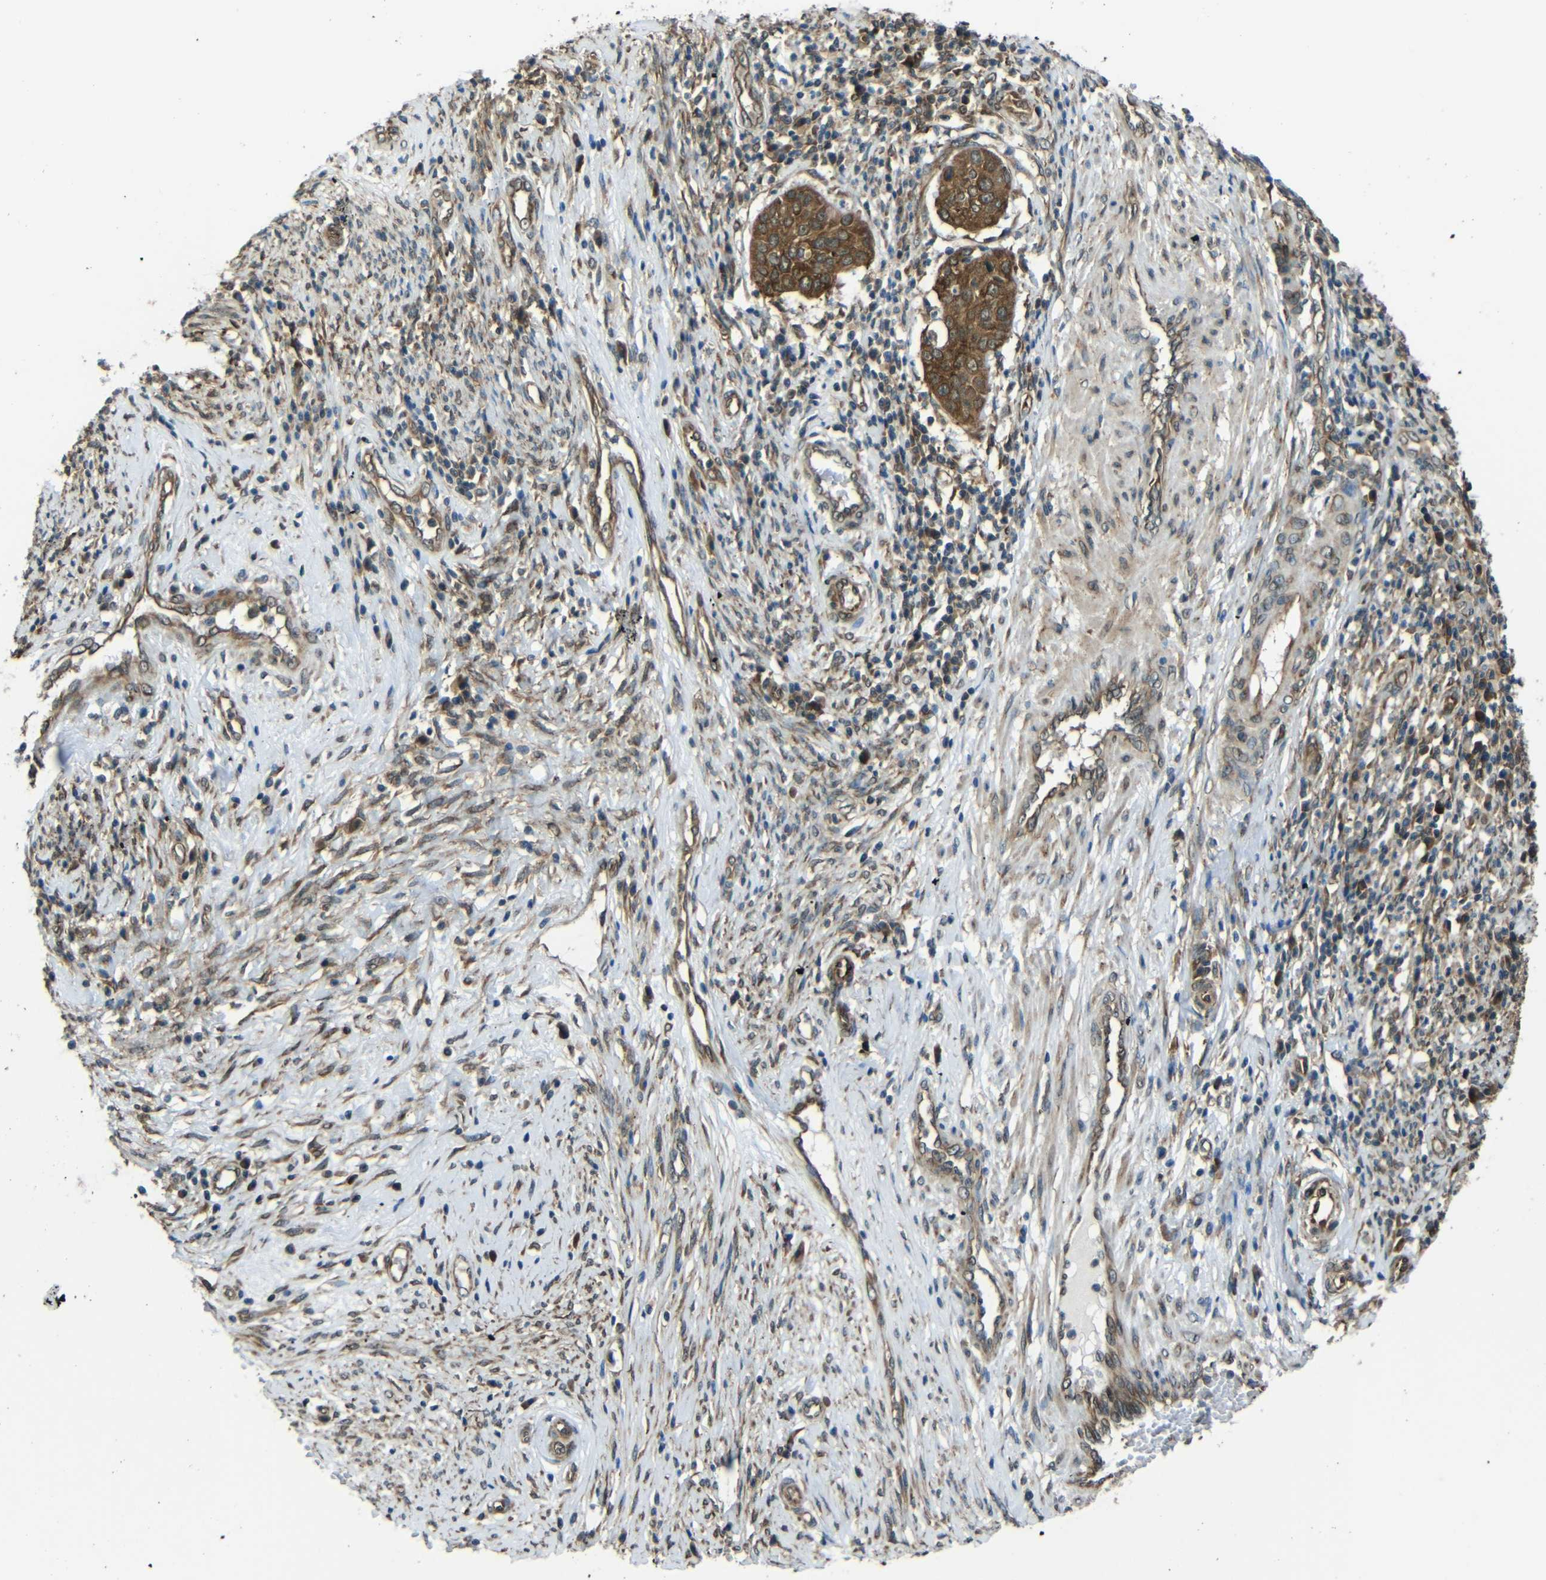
{"staining": {"intensity": "moderate", "quantity": ">75%", "location": "cytoplasmic/membranous"}, "tissue": "cervical cancer", "cell_type": "Tumor cells", "image_type": "cancer", "snomed": [{"axis": "morphology", "description": "Normal tissue, NOS"}, {"axis": "morphology", "description": "Squamous cell carcinoma, NOS"}, {"axis": "topography", "description": "Cervix"}], "caption": "Immunohistochemical staining of human squamous cell carcinoma (cervical) displays medium levels of moderate cytoplasmic/membranous staining in approximately >75% of tumor cells. The protein of interest is shown in brown color, while the nuclei are stained blue.", "gene": "VAPB", "patient": {"sex": "female", "age": 39}}